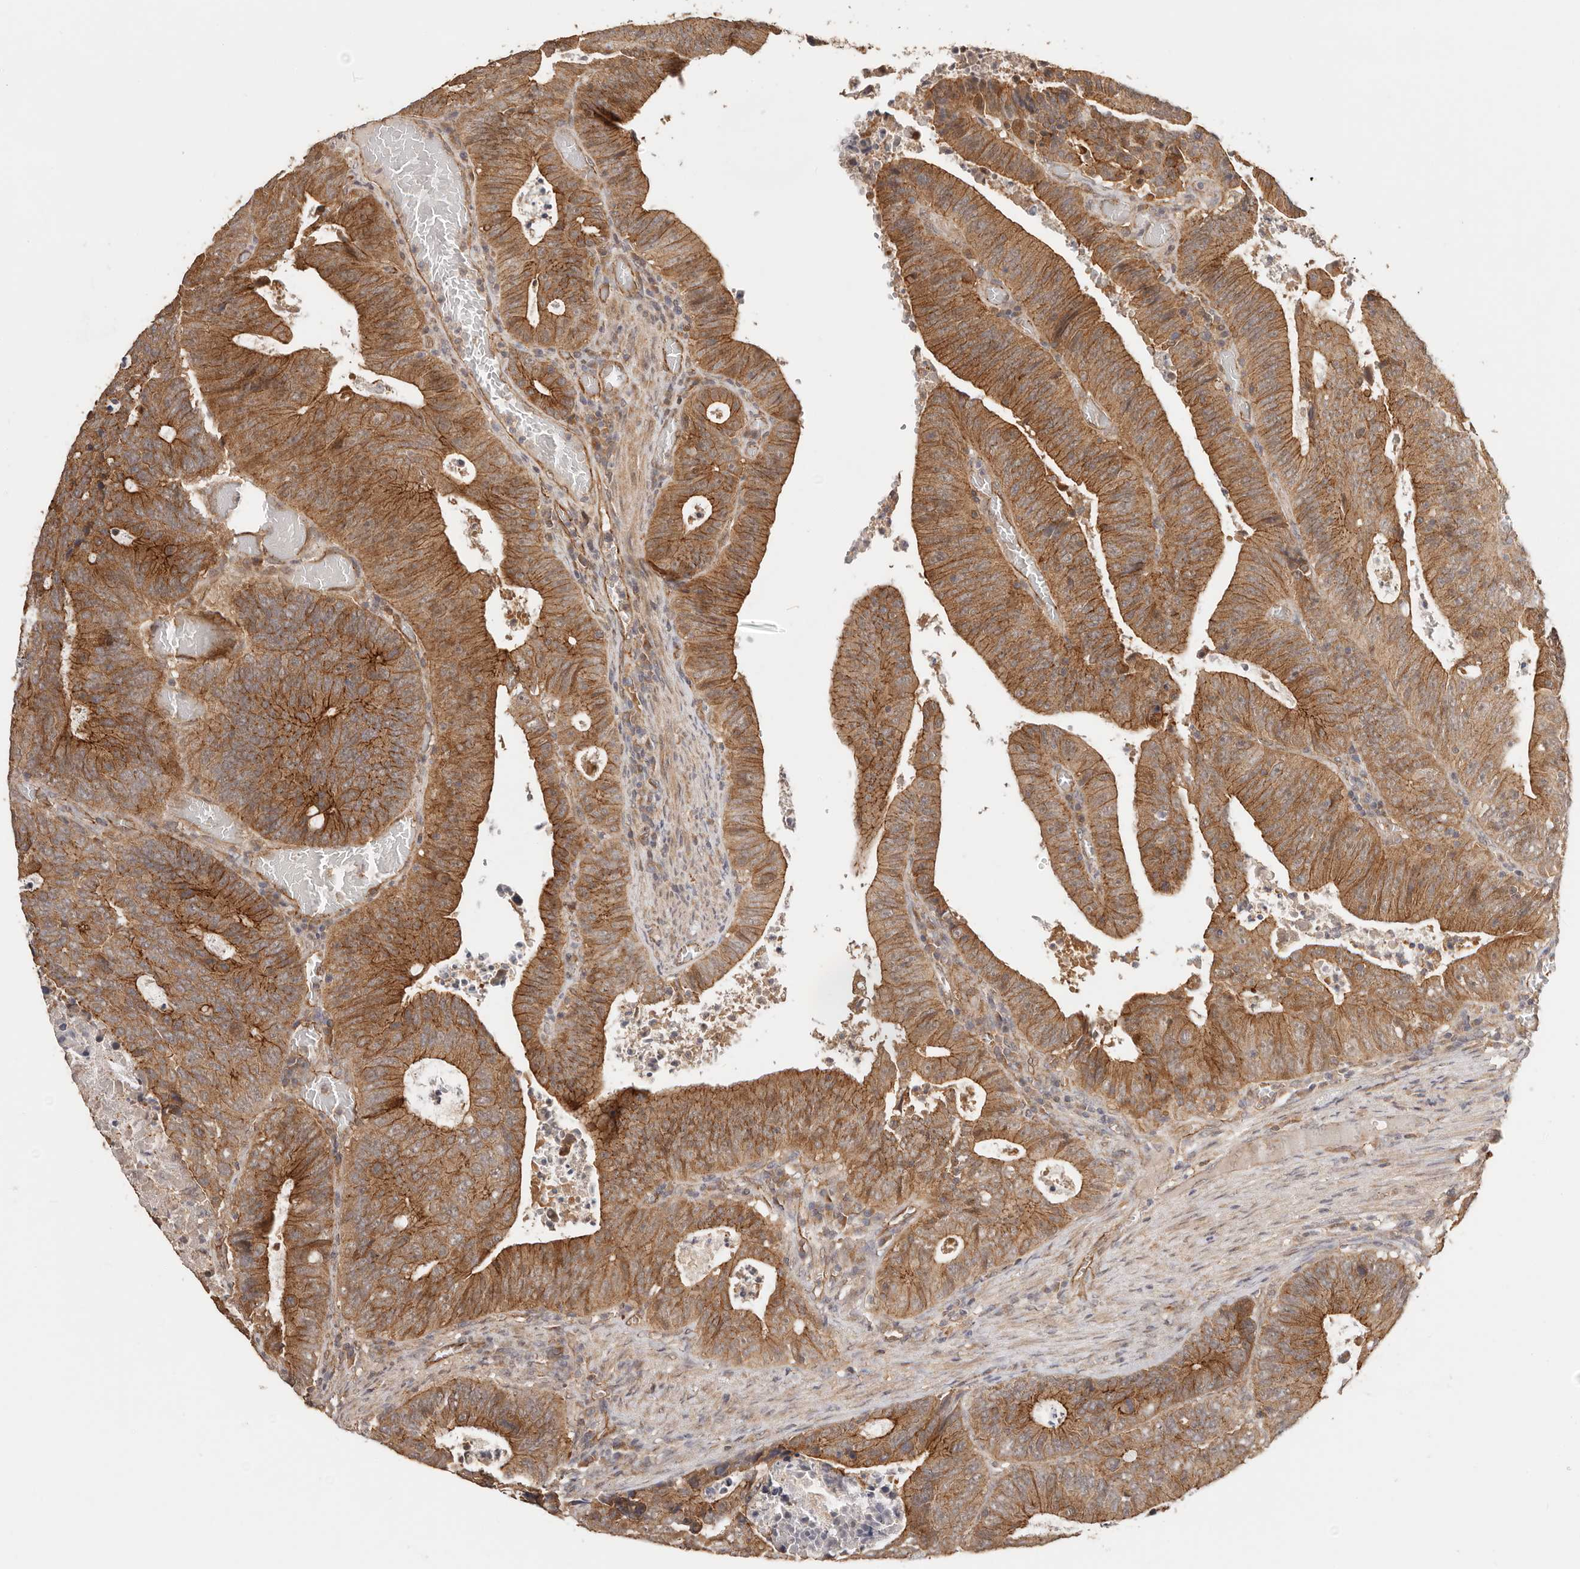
{"staining": {"intensity": "moderate", "quantity": ">75%", "location": "cytoplasmic/membranous"}, "tissue": "colorectal cancer", "cell_type": "Tumor cells", "image_type": "cancer", "snomed": [{"axis": "morphology", "description": "Adenocarcinoma, NOS"}, {"axis": "topography", "description": "Colon"}], "caption": "Colorectal cancer (adenocarcinoma) stained with a brown dye exhibits moderate cytoplasmic/membranous positive staining in about >75% of tumor cells.", "gene": "AFDN", "patient": {"sex": "male", "age": 87}}